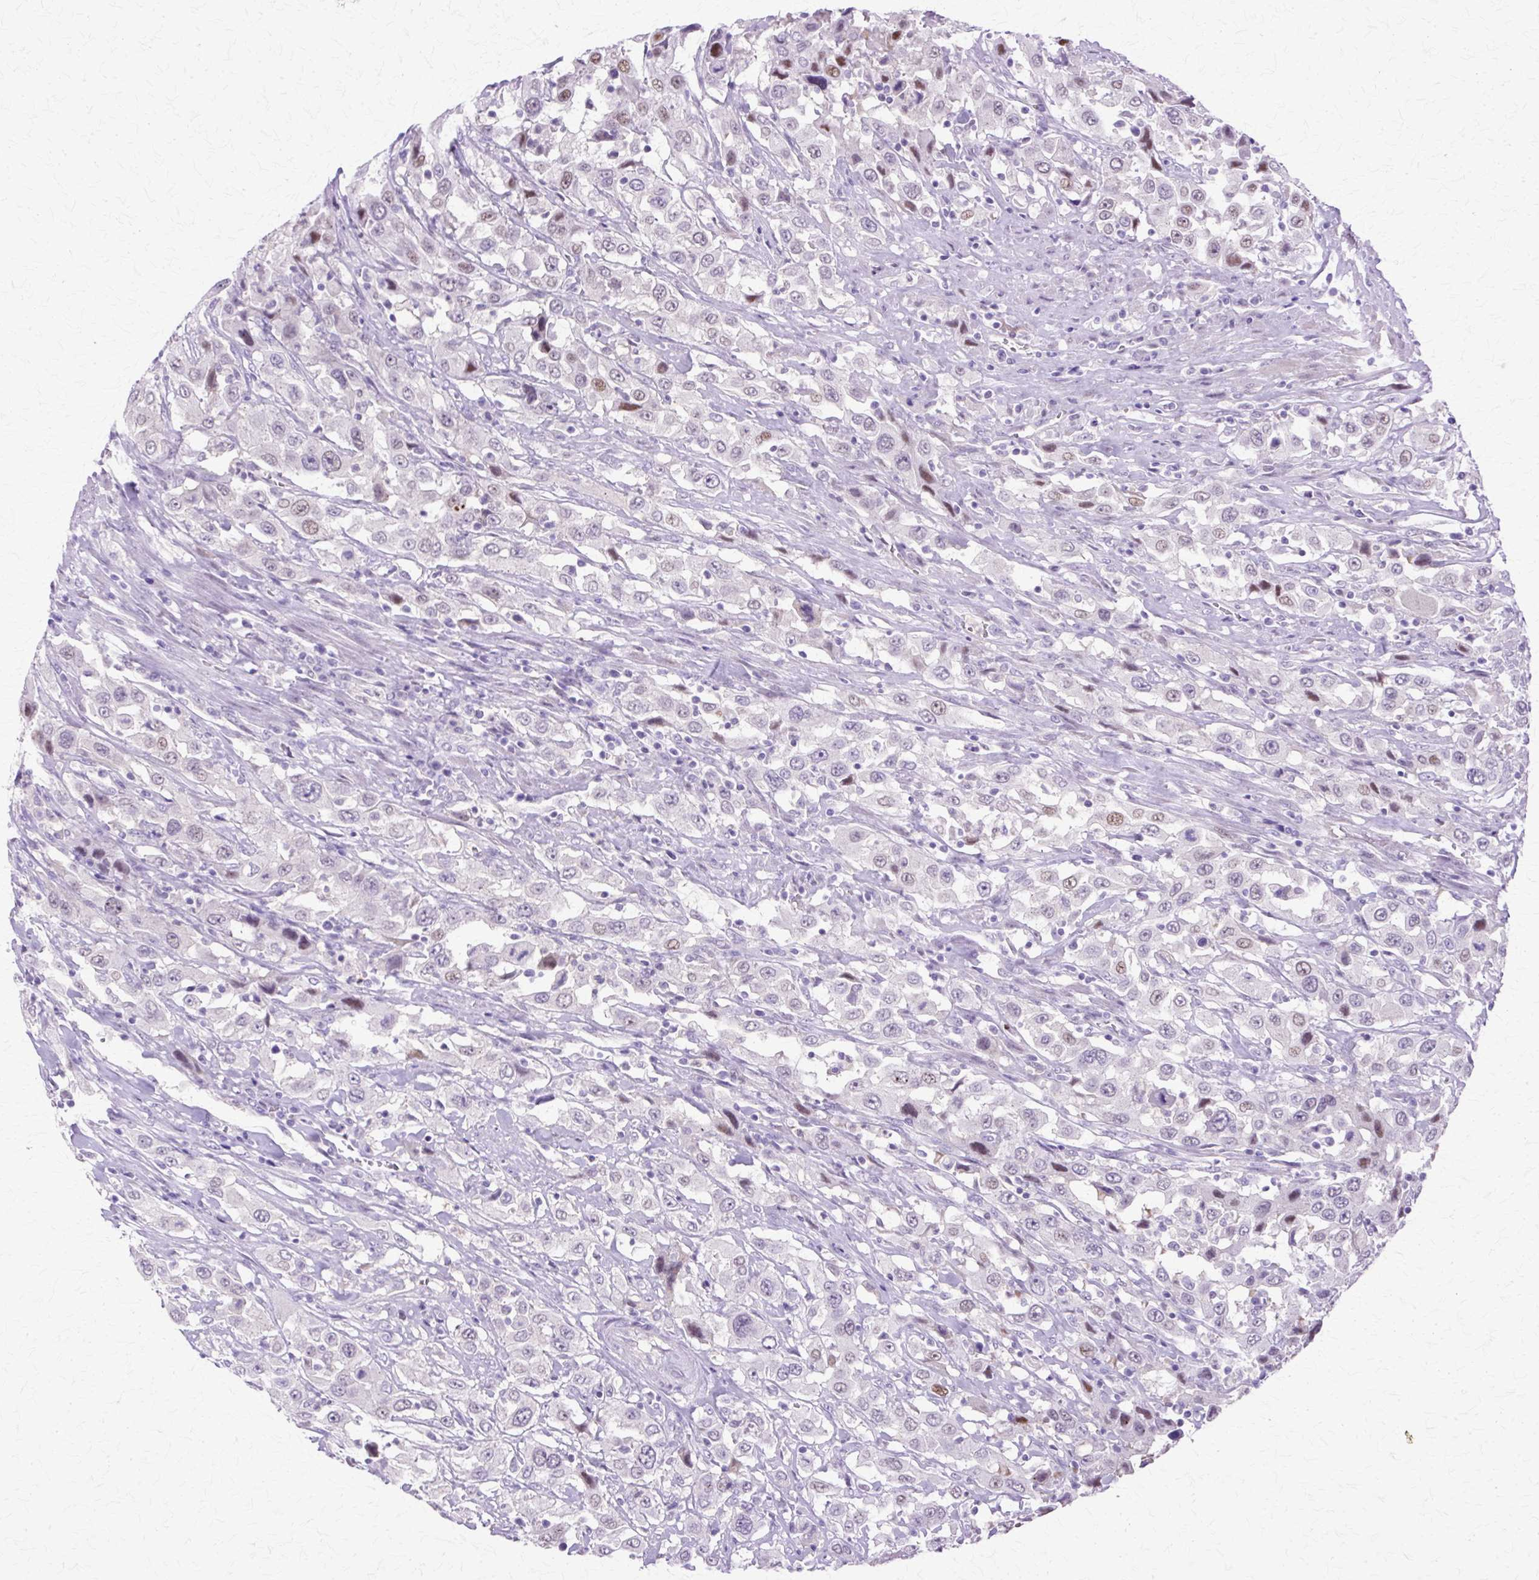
{"staining": {"intensity": "moderate", "quantity": "<25%", "location": "nuclear"}, "tissue": "urothelial cancer", "cell_type": "Tumor cells", "image_type": "cancer", "snomed": [{"axis": "morphology", "description": "Urothelial carcinoma, High grade"}, {"axis": "topography", "description": "Urinary bladder"}], "caption": "Moderate nuclear expression for a protein is appreciated in about <25% of tumor cells of high-grade urothelial carcinoma using immunohistochemistry (IHC).", "gene": "HSPA8", "patient": {"sex": "male", "age": 61}}